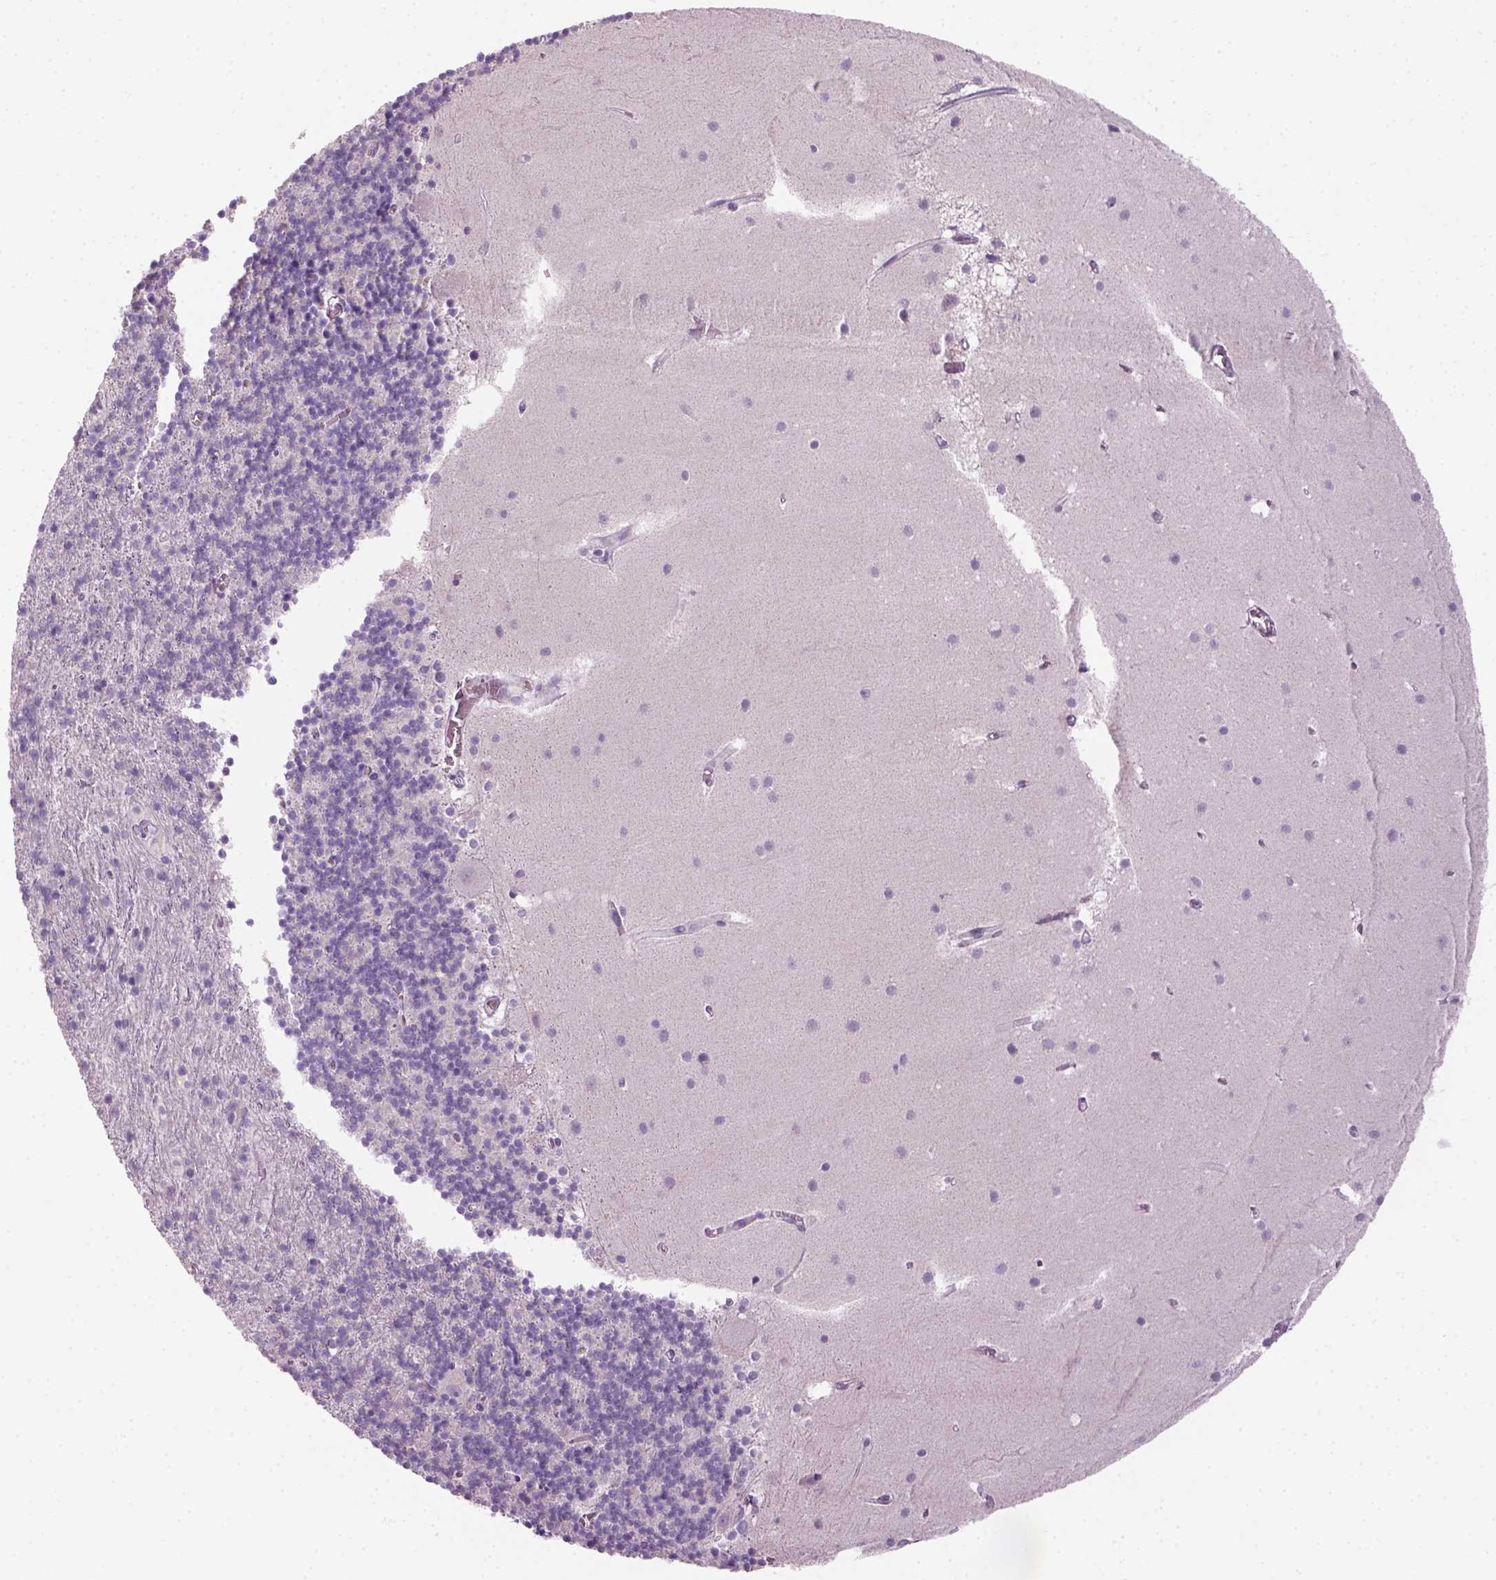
{"staining": {"intensity": "negative", "quantity": "none", "location": "none"}, "tissue": "cerebellum", "cell_type": "Cells in granular layer", "image_type": "normal", "snomed": [{"axis": "morphology", "description": "Normal tissue, NOS"}, {"axis": "topography", "description": "Cerebellum"}], "caption": "The micrograph demonstrates no staining of cells in granular layer in normal cerebellum.", "gene": "GFI1B", "patient": {"sex": "male", "age": 70}}